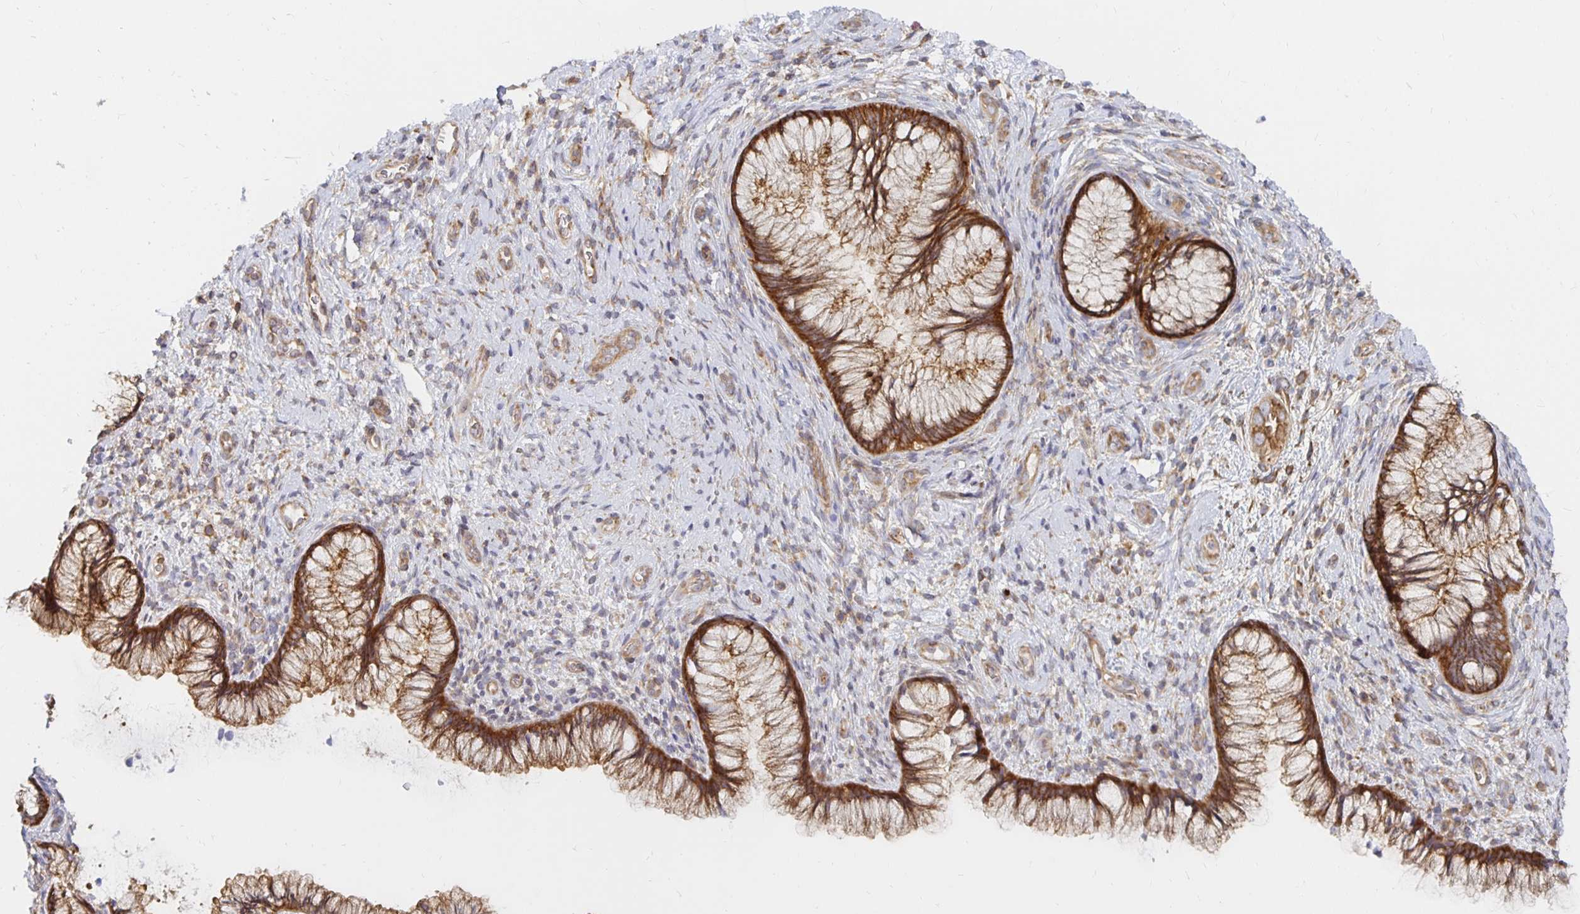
{"staining": {"intensity": "strong", "quantity": ">75%", "location": "cytoplasmic/membranous"}, "tissue": "cervix", "cell_type": "Glandular cells", "image_type": "normal", "snomed": [{"axis": "morphology", "description": "Normal tissue, NOS"}, {"axis": "topography", "description": "Cervix"}], "caption": "IHC micrograph of normal cervix: human cervix stained using immunohistochemistry exhibits high levels of strong protein expression localized specifically in the cytoplasmic/membranous of glandular cells, appearing as a cytoplasmic/membranous brown color.", "gene": "PDAP1", "patient": {"sex": "female", "age": 34}}